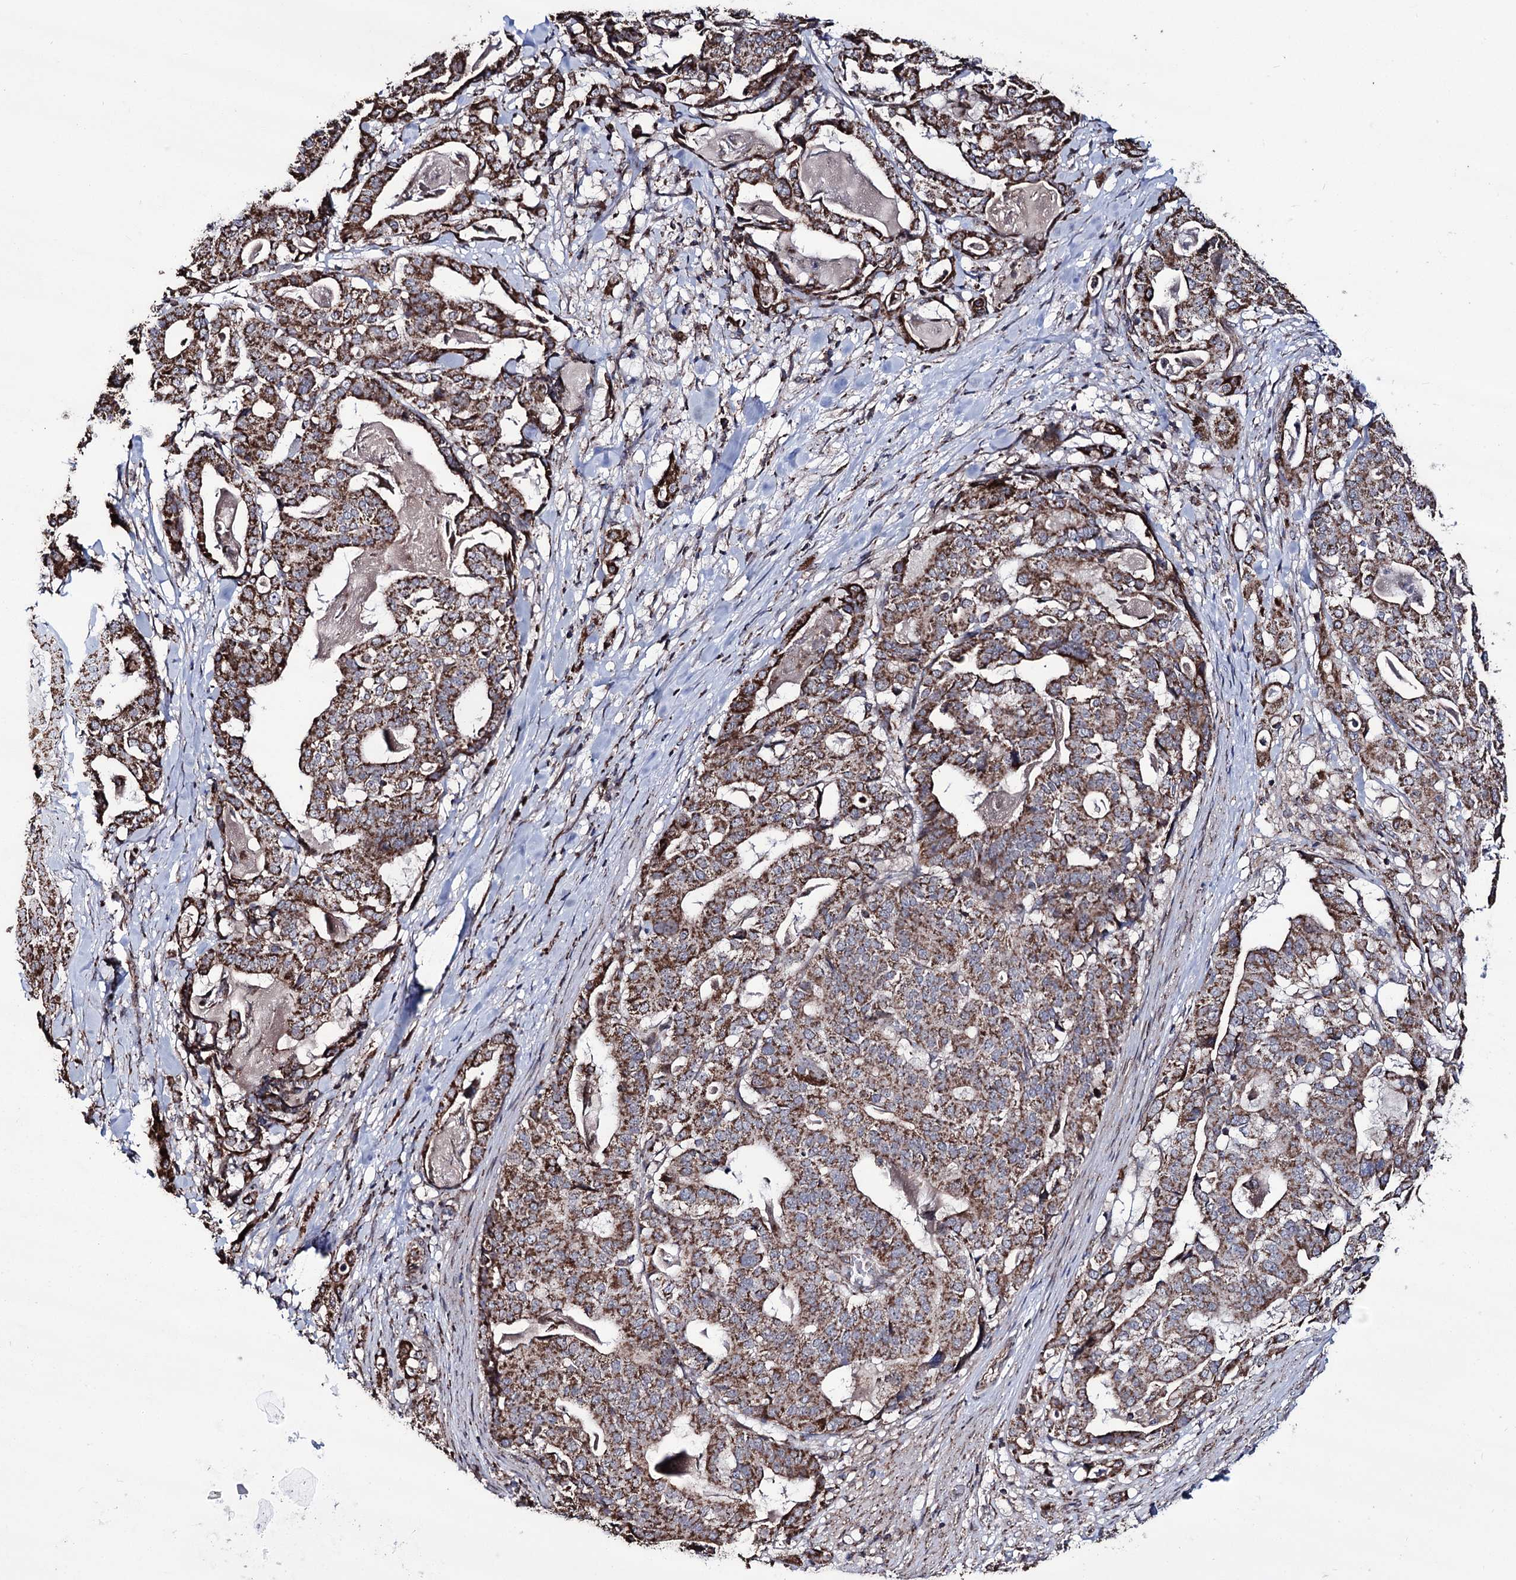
{"staining": {"intensity": "moderate", "quantity": ">75%", "location": "cytoplasmic/membranous"}, "tissue": "stomach cancer", "cell_type": "Tumor cells", "image_type": "cancer", "snomed": [{"axis": "morphology", "description": "Adenocarcinoma, NOS"}, {"axis": "topography", "description": "Stomach"}], "caption": "Immunohistochemical staining of stomach cancer exhibits medium levels of moderate cytoplasmic/membranous protein staining in approximately >75% of tumor cells.", "gene": "CREB3L4", "patient": {"sex": "male", "age": 48}}